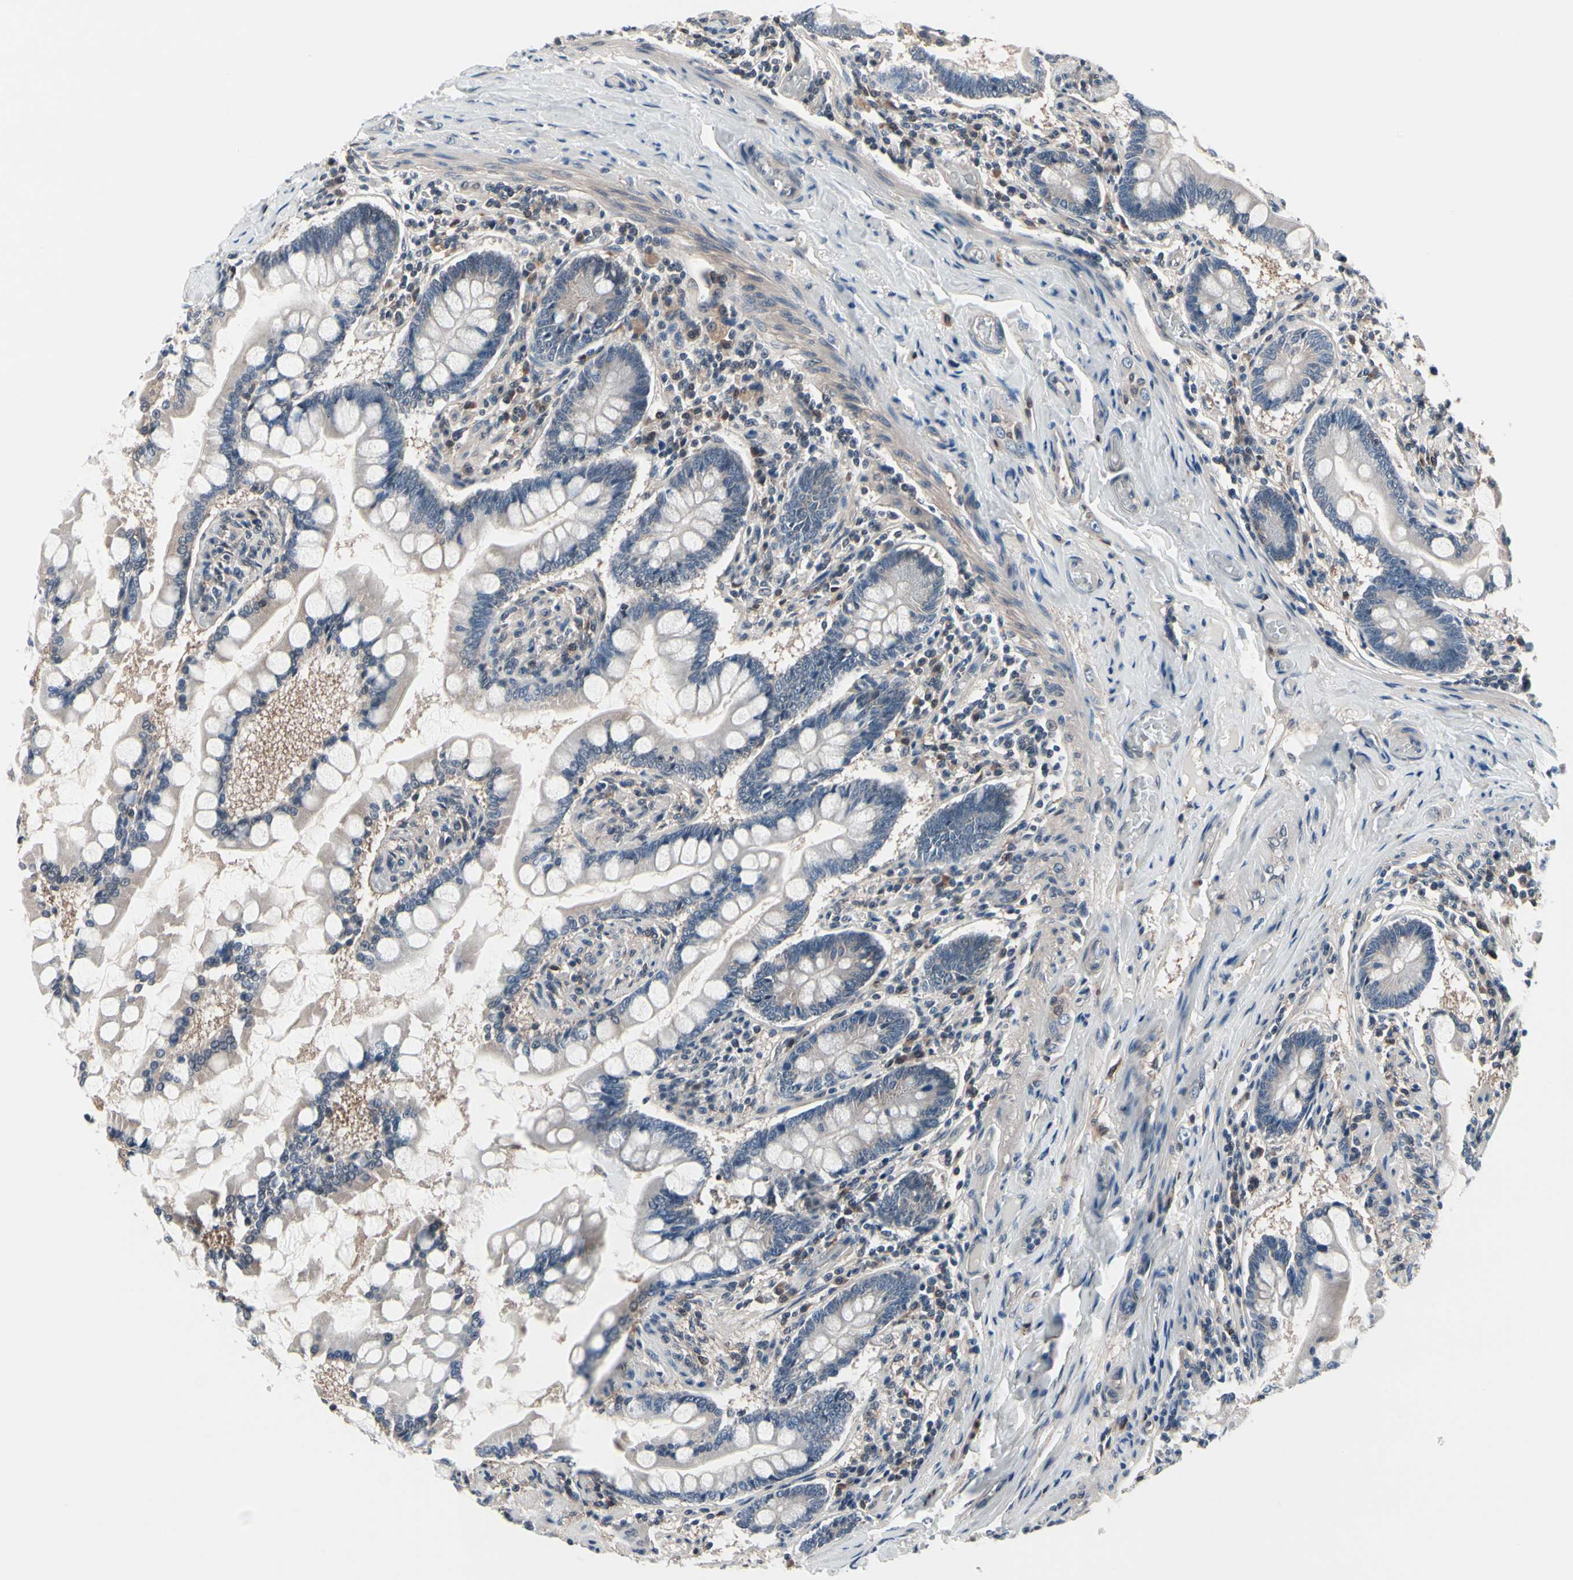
{"staining": {"intensity": "weak", "quantity": ">75%", "location": "cytoplasmic/membranous"}, "tissue": "small intestine", "cell_type": "Glandular cells", "image_type": "normal", "snomed": [{"axis": "morphology", "description": "Normal tissue, NOS"}, {"axis": "topography", "description": "Small intestine"}], "caption": "Approximately >75% of glandular cells in unremarkable small intestine display weak cytoplasmic/membranous protein expression as visualized by brown immunohistochemical staining.", "gene": "PRDX6", "patient": {"sex": "male", "age": 41}}